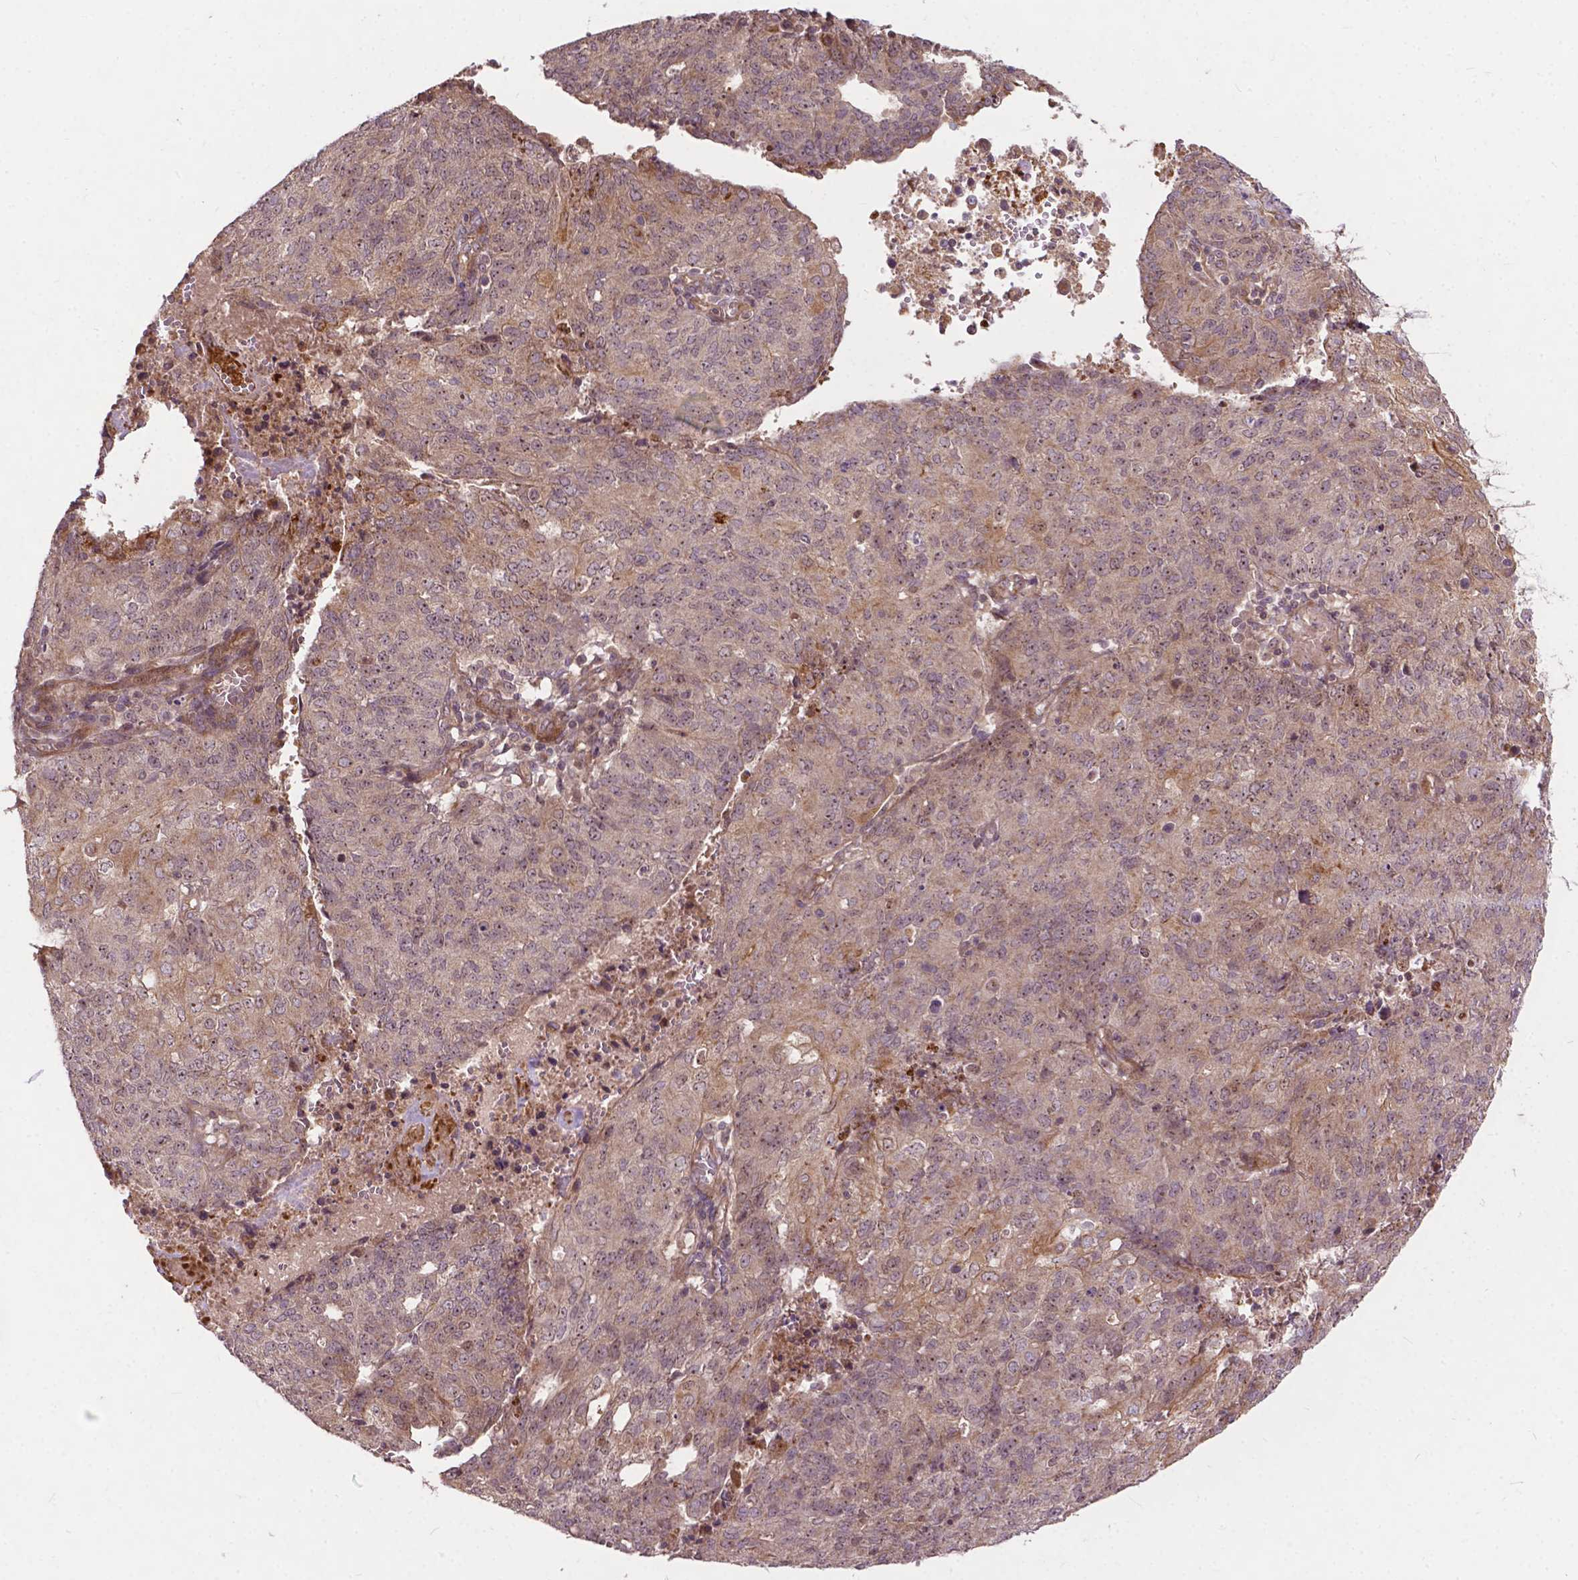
{"staining": {"intensity": "weak", "quantity": "<25%", "location": "cytoplasmic/membranous"}, "tissue": "endometrial cancer", "cell_type": "Tumor cells", "image_type": "cancer", "snomed": [{"axis": "morphology", "description": "Adenocarcinoma, NOS"}, {"axis": "topography", "description": "Endometrium"}], "caption": "Immunohistochemistry (IHC) image of neoplastic tissue: human endometrial adenocarcinoma stained with DAB (3,3'-diaminobenzidine) shows no significant protein expression in tumor cells. (DAB (3,3'-diaminobenzidine) immunohistochemistry with hematoxylin counter stain).", "gene": "PARP3", "patient": {"sex": "female", "age": 82}}